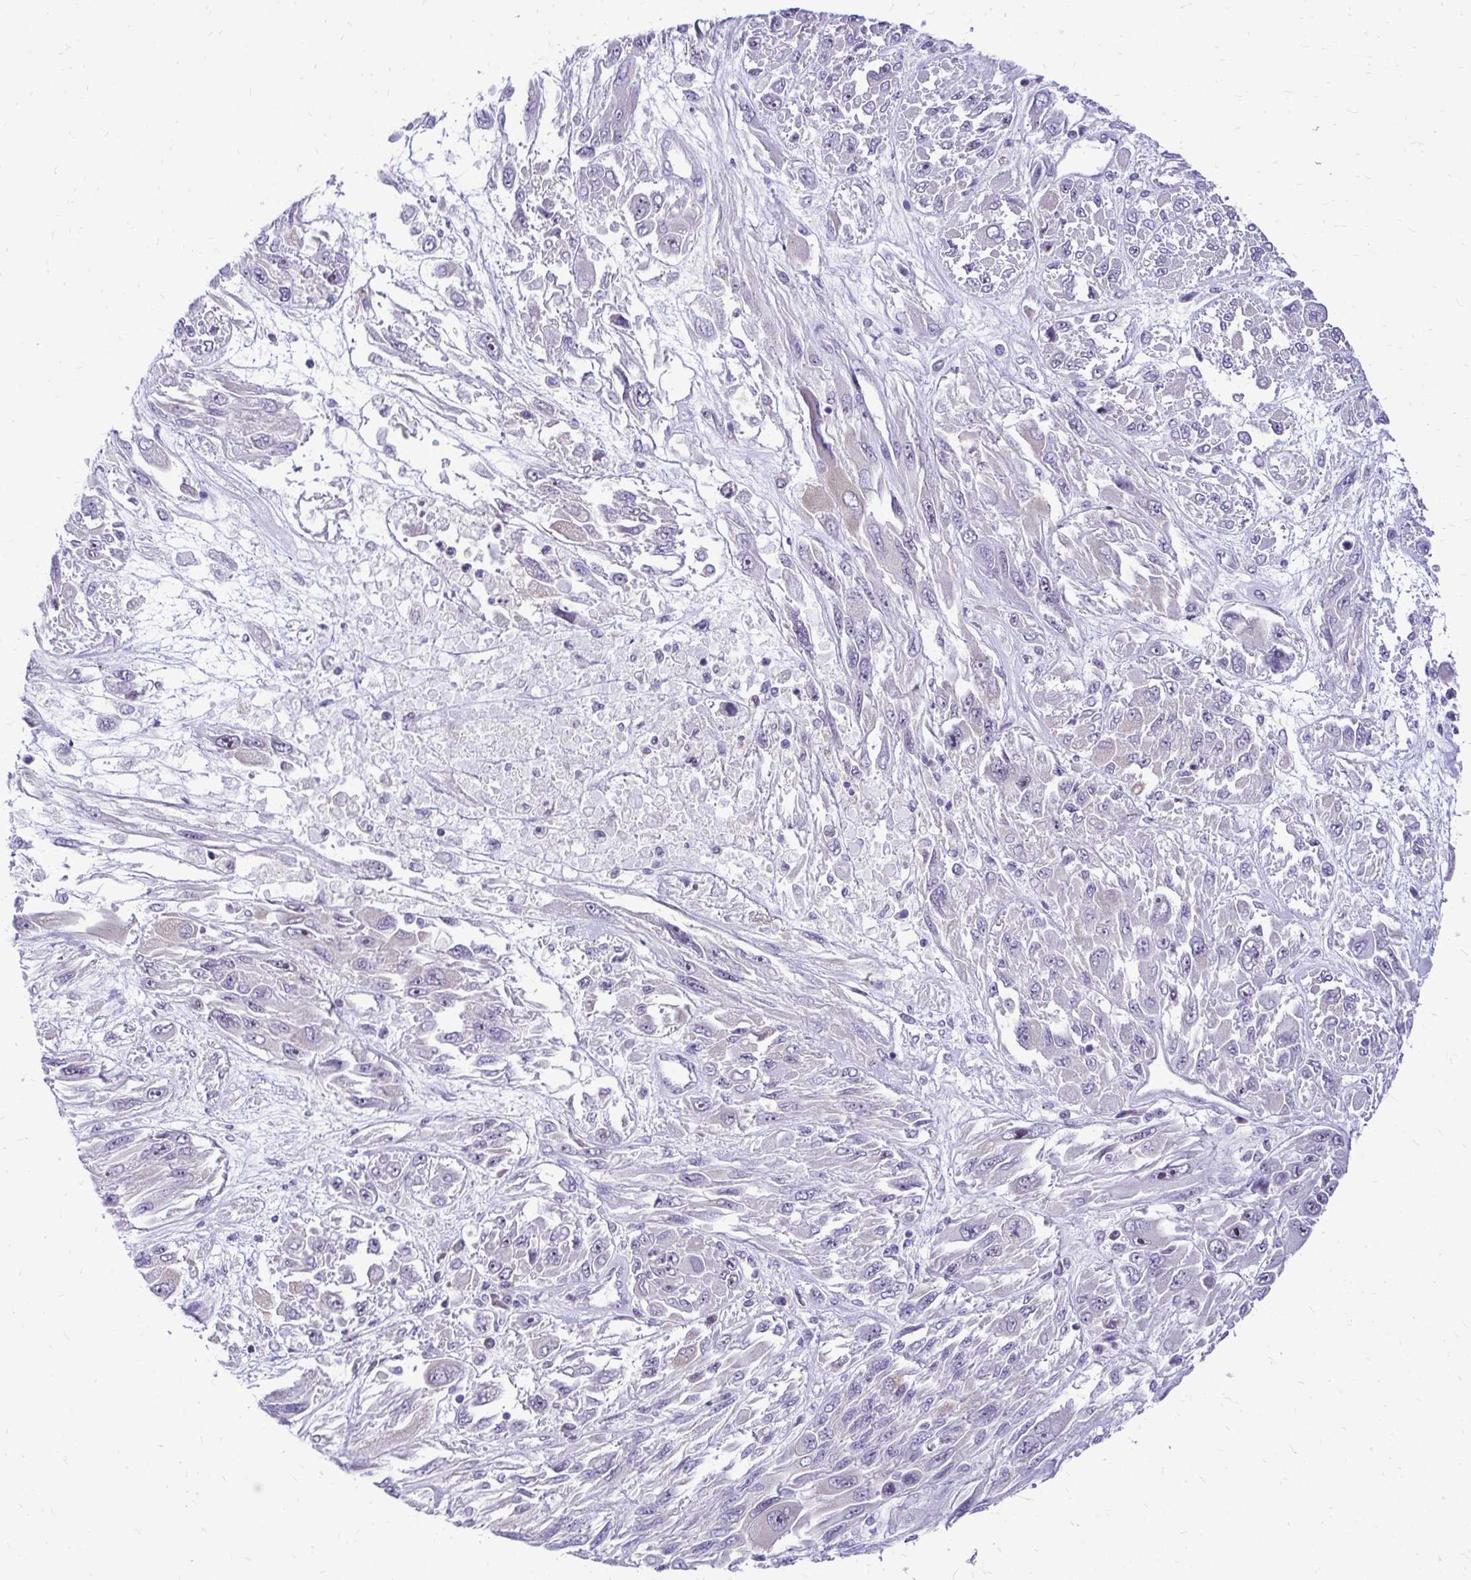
{"staining": {"intensity": "negative", "quantity": "none", "location": "none"}, "tissue": "melanoma", "cell_type": "Tumor cells", "image_type": "cancer", "snomed": [{"axis": "morphology", "description": "Malignant melanoma, NOS"}, {"axis": "topography", "description": "Skin"}], "caption": "Tumor cells are negative for protein expression in human malignant melanoma.", "gene": "NIFK", "patient": {"sex": "female", "age": 91}}